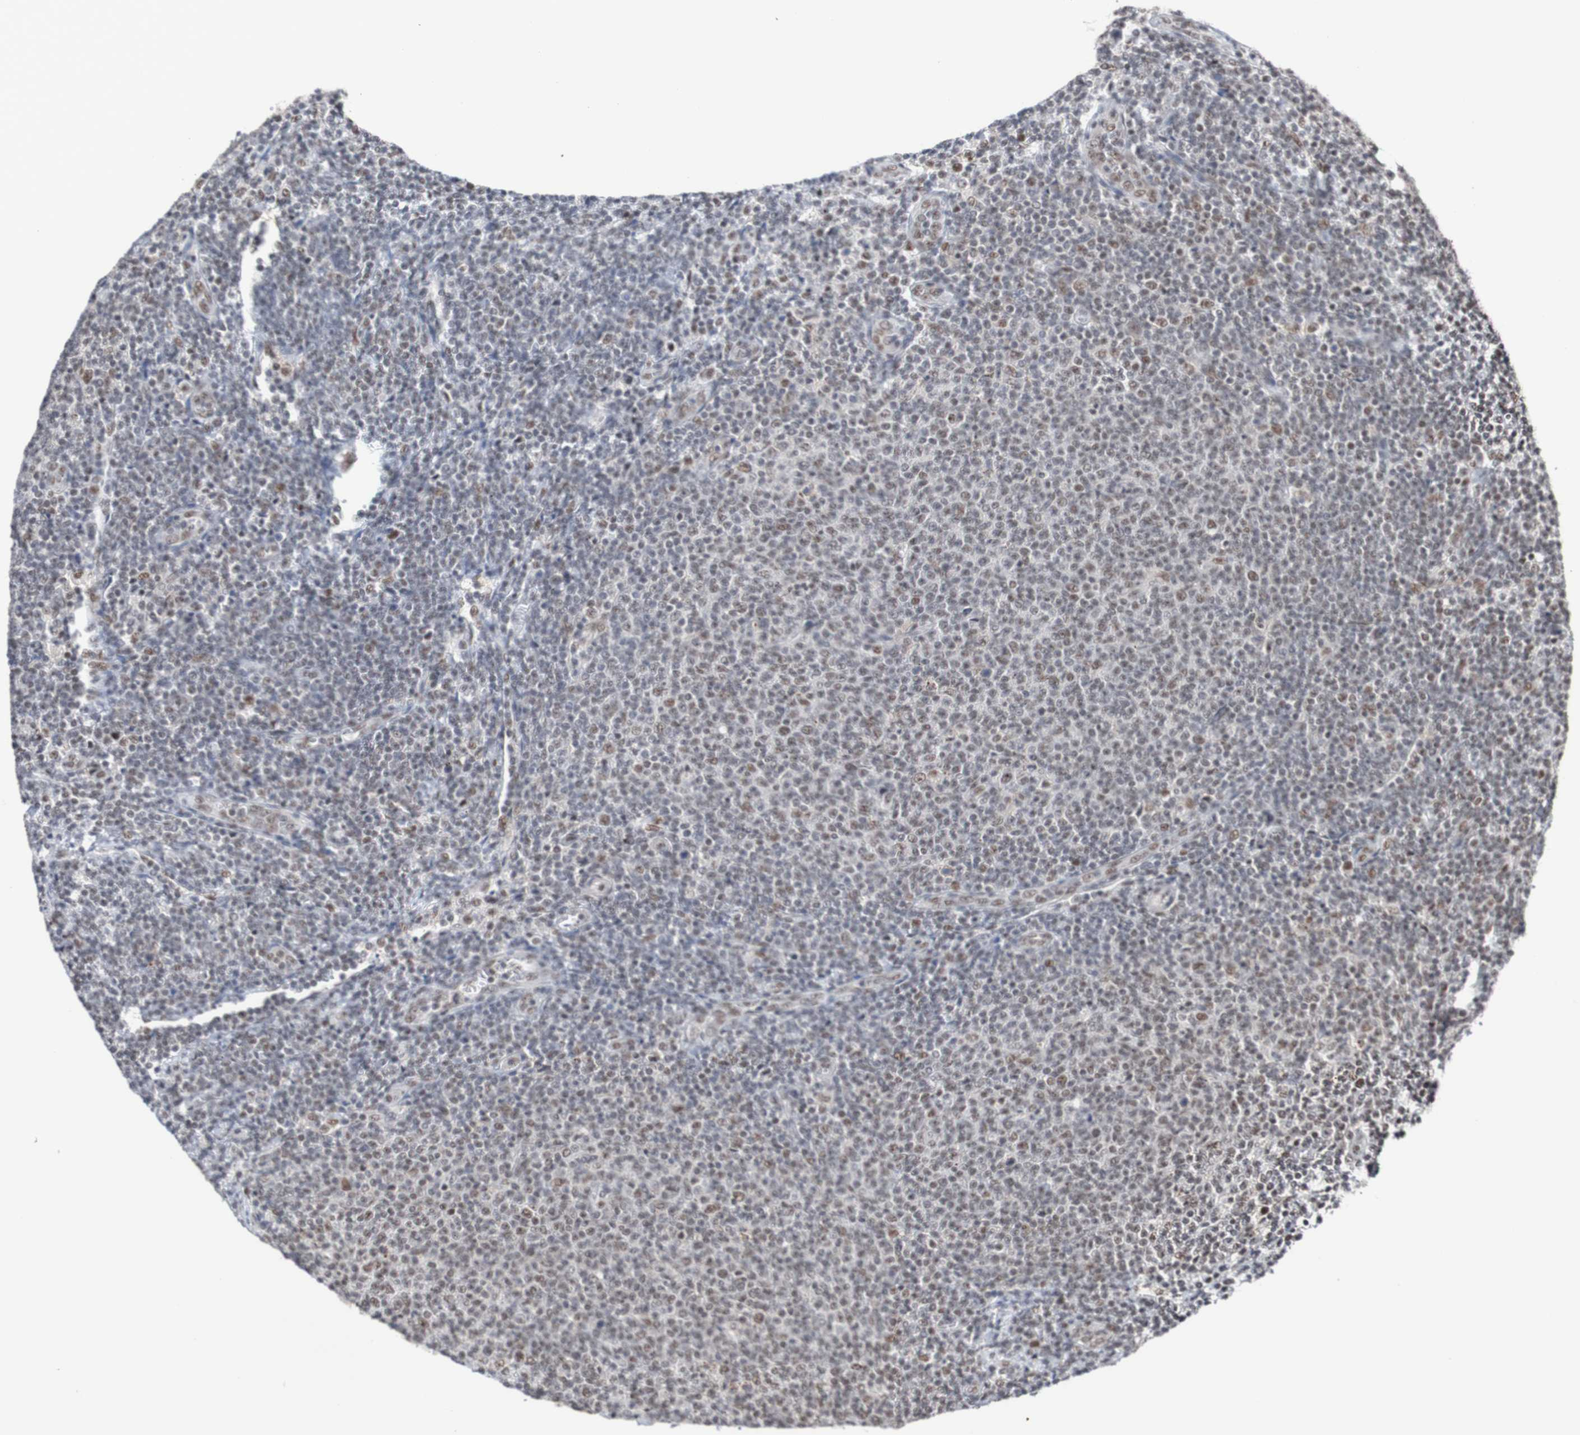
{"staining": {"intensity": "weak", "quantity": "25%-75%", "location": "nuclear"}, "tissue": "lymphoma", "cell_type": "Tumor cells", "image_type": "cancer", "snomed": [{"axis": "morphology", "description": "Malignant lymphoma, non-Hodgkin's type, Low grade"}, {"axis": "topography", "description": "Lymph node"}], "caption": "Low-grade malignant lymphoma, non-Hodgkin's type was stained to show a protein in brown. There is low levels of weak nuclear expression in approximately 25%-75% of tumor cells.", "gene": "CDC5L", "patient": {"sex": "male", "age": 66}}